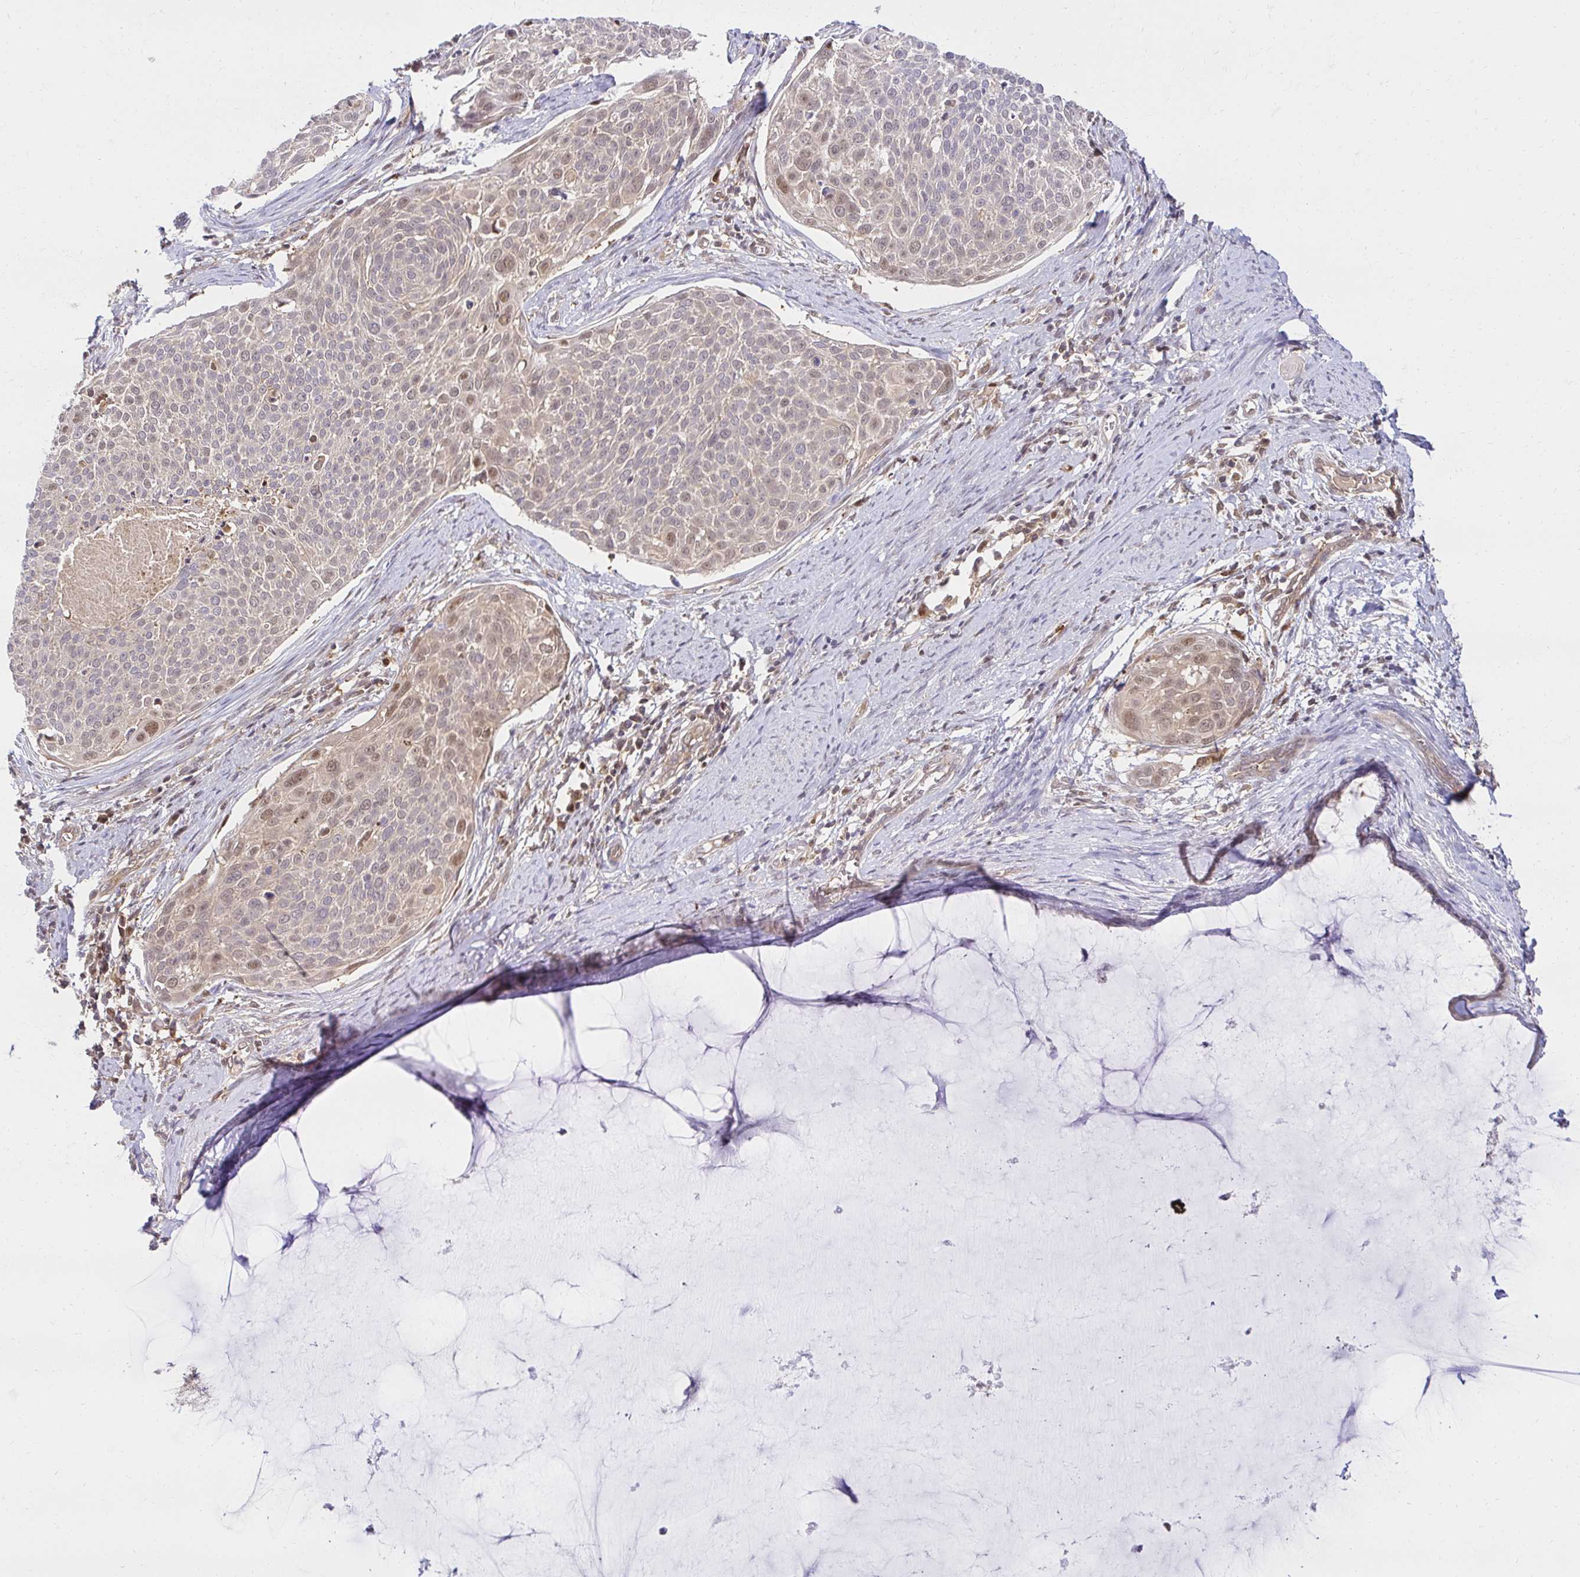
{"staining": {"intensity": "moderate", "quantity": ">75%", "location": "cytoplasmic/membranous,nuclear"}, "tissue": "cervical cancer", "cell_type": "Tumor cells", "image_type": "cancer", "snomed": [{"axis": "morphology", "description": "Squamous cell carcinoma, NOS"}, {"axis": "topography", "description": "Cervix"}], "caption": "DAB (3,3'-diaminobenzidine) immunohistochemical staining of cervical cancer (squamous cell carcinoma) shows moderate cytoplasmic/membranous and nuclear protein expression in approximately >75% of tumor cells.", "gene": "PSMA4", "patient": {"sex": "female", "age": 39}}